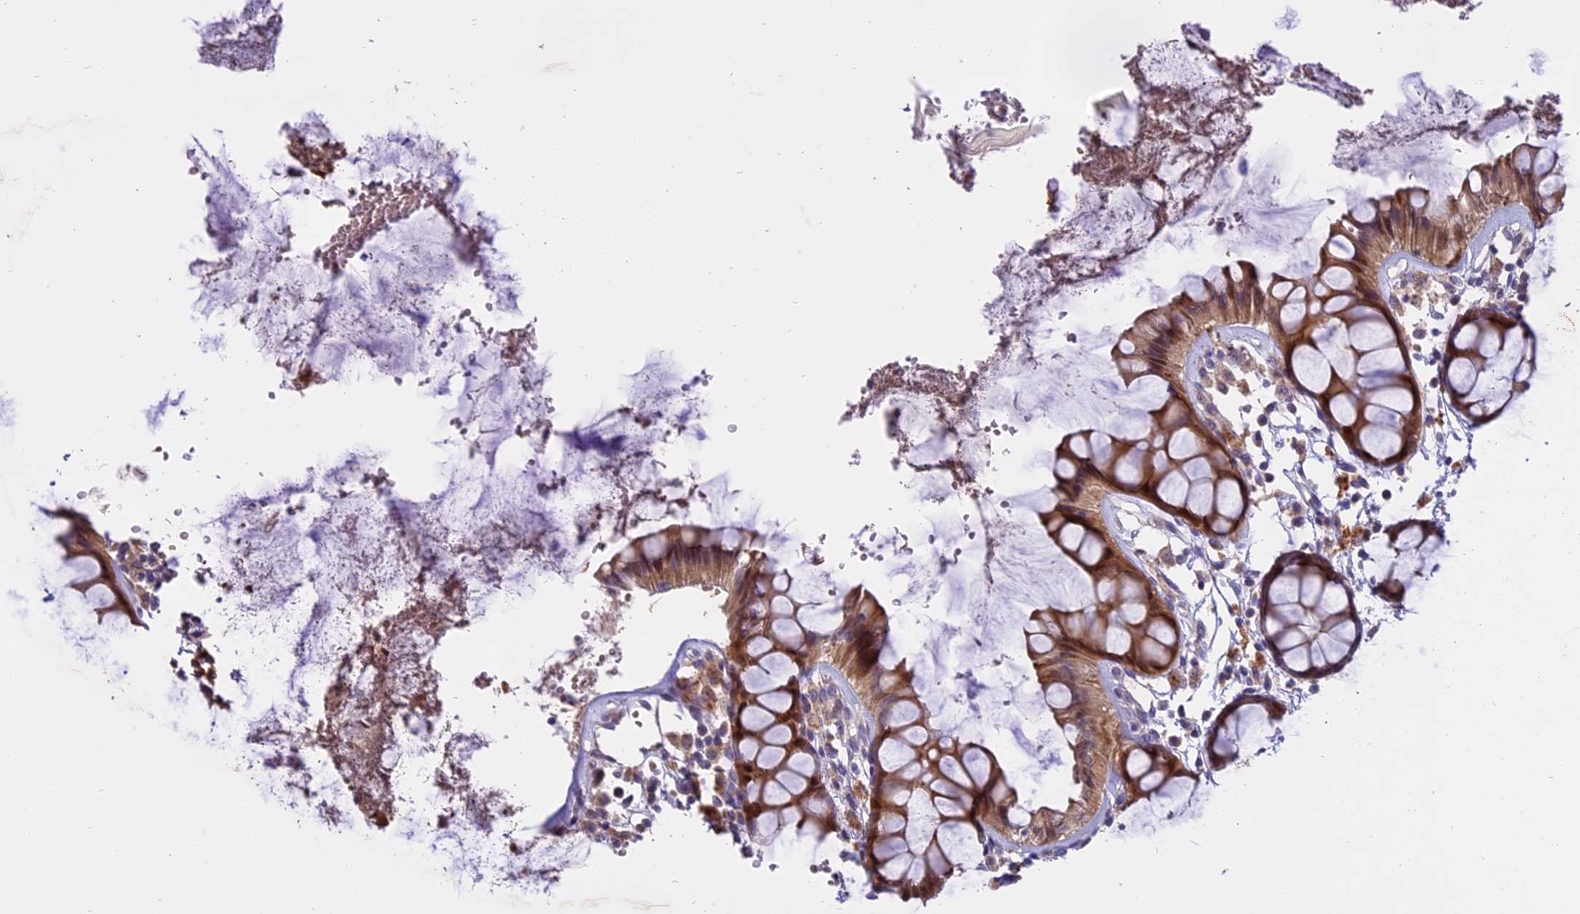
{"staining": {"intensity": "strong", "quantity": ">75%", "location": "cytoplasmic/membranous"}, "tissue": "rectum", "cell_type": "Glandular cells", "image_type": "normal", "snomed": [{"axis": "morphology", "description": "Normal tissue, NOS"}, {"axis": "topography", "description": "Rectum"}], "caption": "IHC photomicrograph of benign rectum: human rectum stained using immunohistochemistry (IHC) exhibits high levels of strong protein expression localized specifically in the cytoplasmic/membranous of glandular cells, appearing as a cytoplasmic/membranous brown color.", "gene": "MEMO1", "patient": {"sex": "female", "age": 66}}